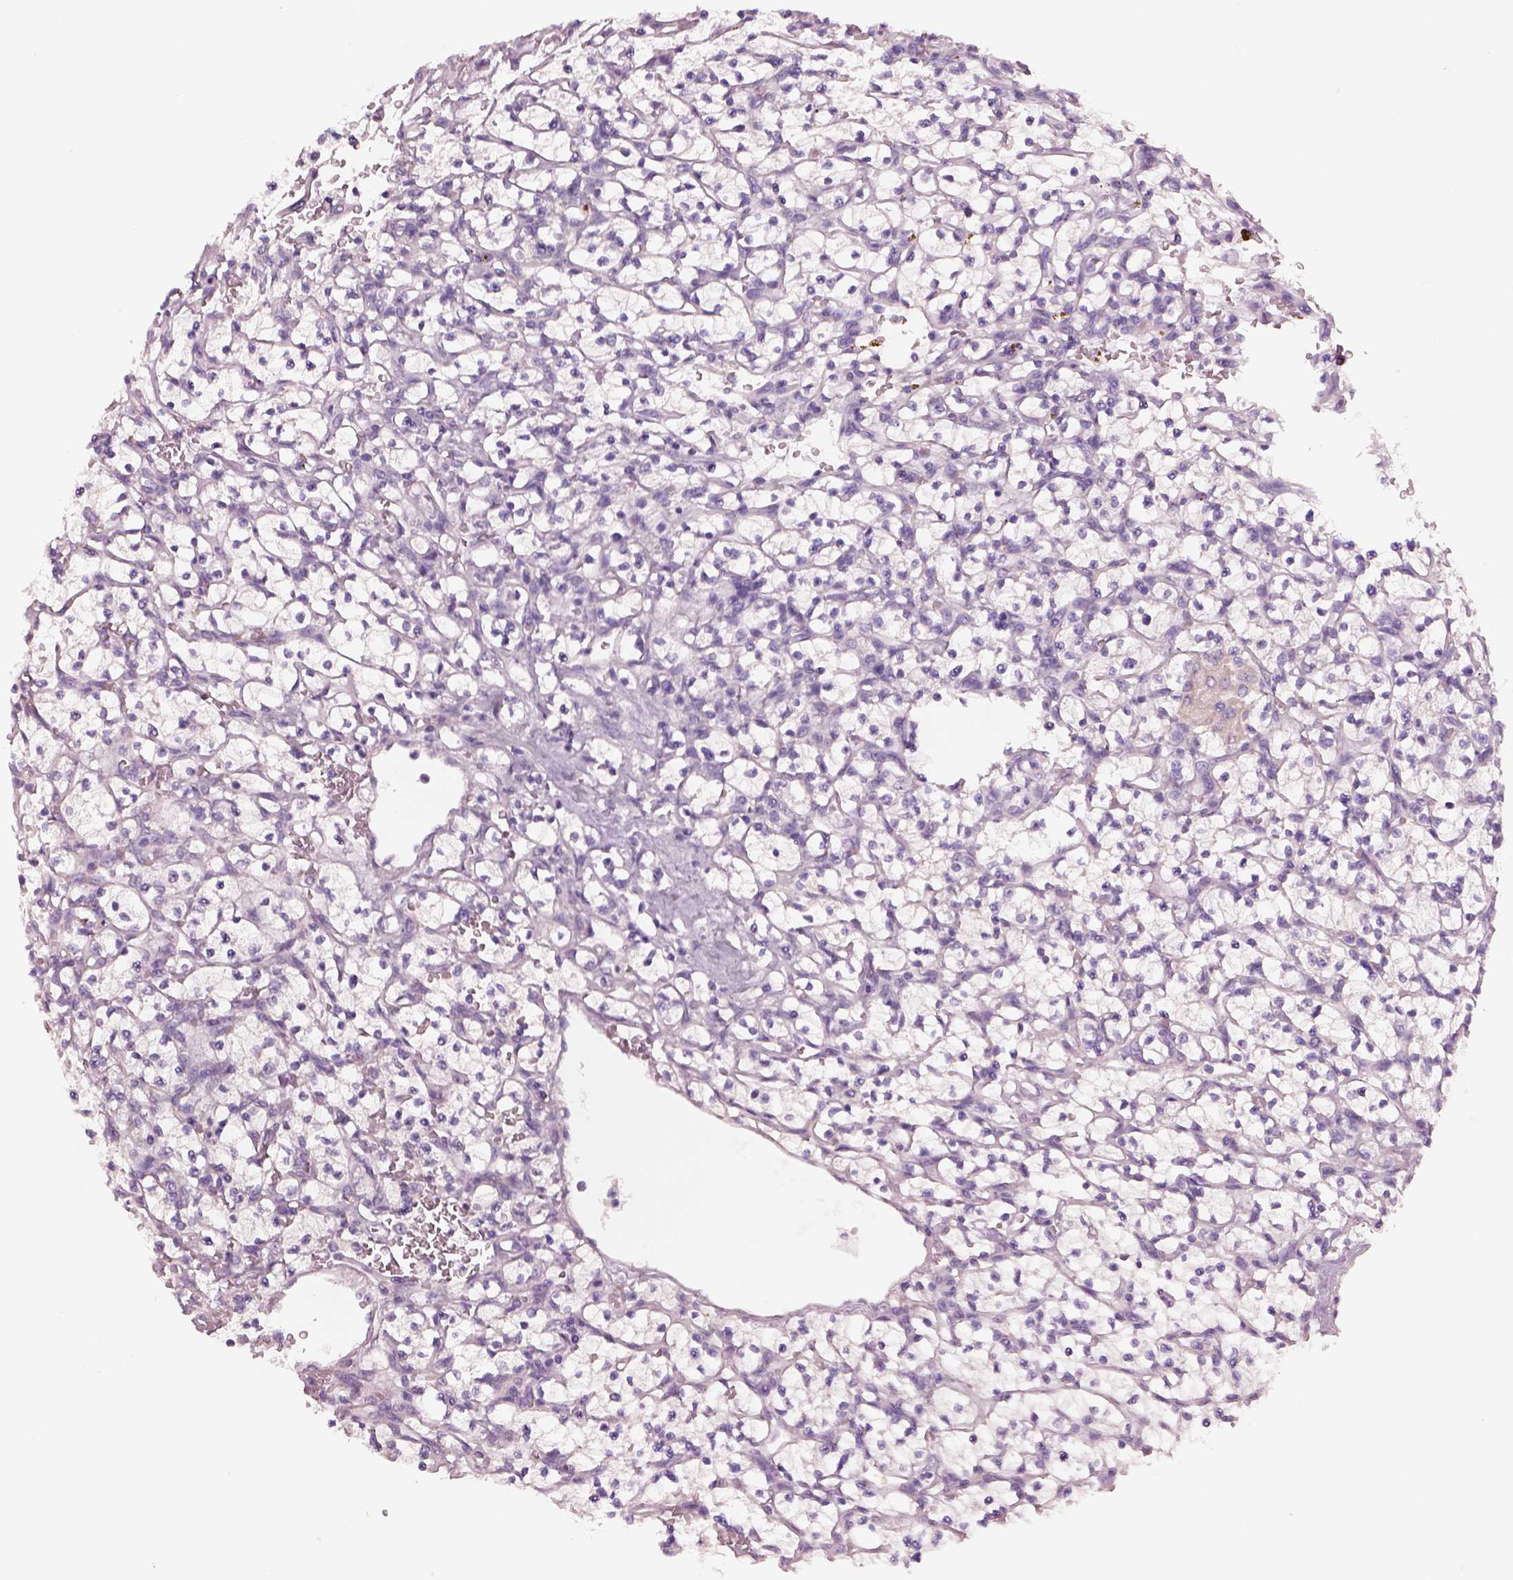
{"staining": {"intensity": "negative", "quantity": "none", "location": "none"}, "tissue": "renal cancer", "cell_type": "Tumor cells", "image_type": "cancer", "snomed": [{"axis": "morphology", "description": "Adenocarcinoma, NOS"}, {"axis": "topography", "description": "Kidney"}], "caption": "Tumor cells show no significant protein positivity in renal cancer (adenocarcinoma).", "gene": "ELSPBP1", "patient": {"sex": "female", "age": 64}}